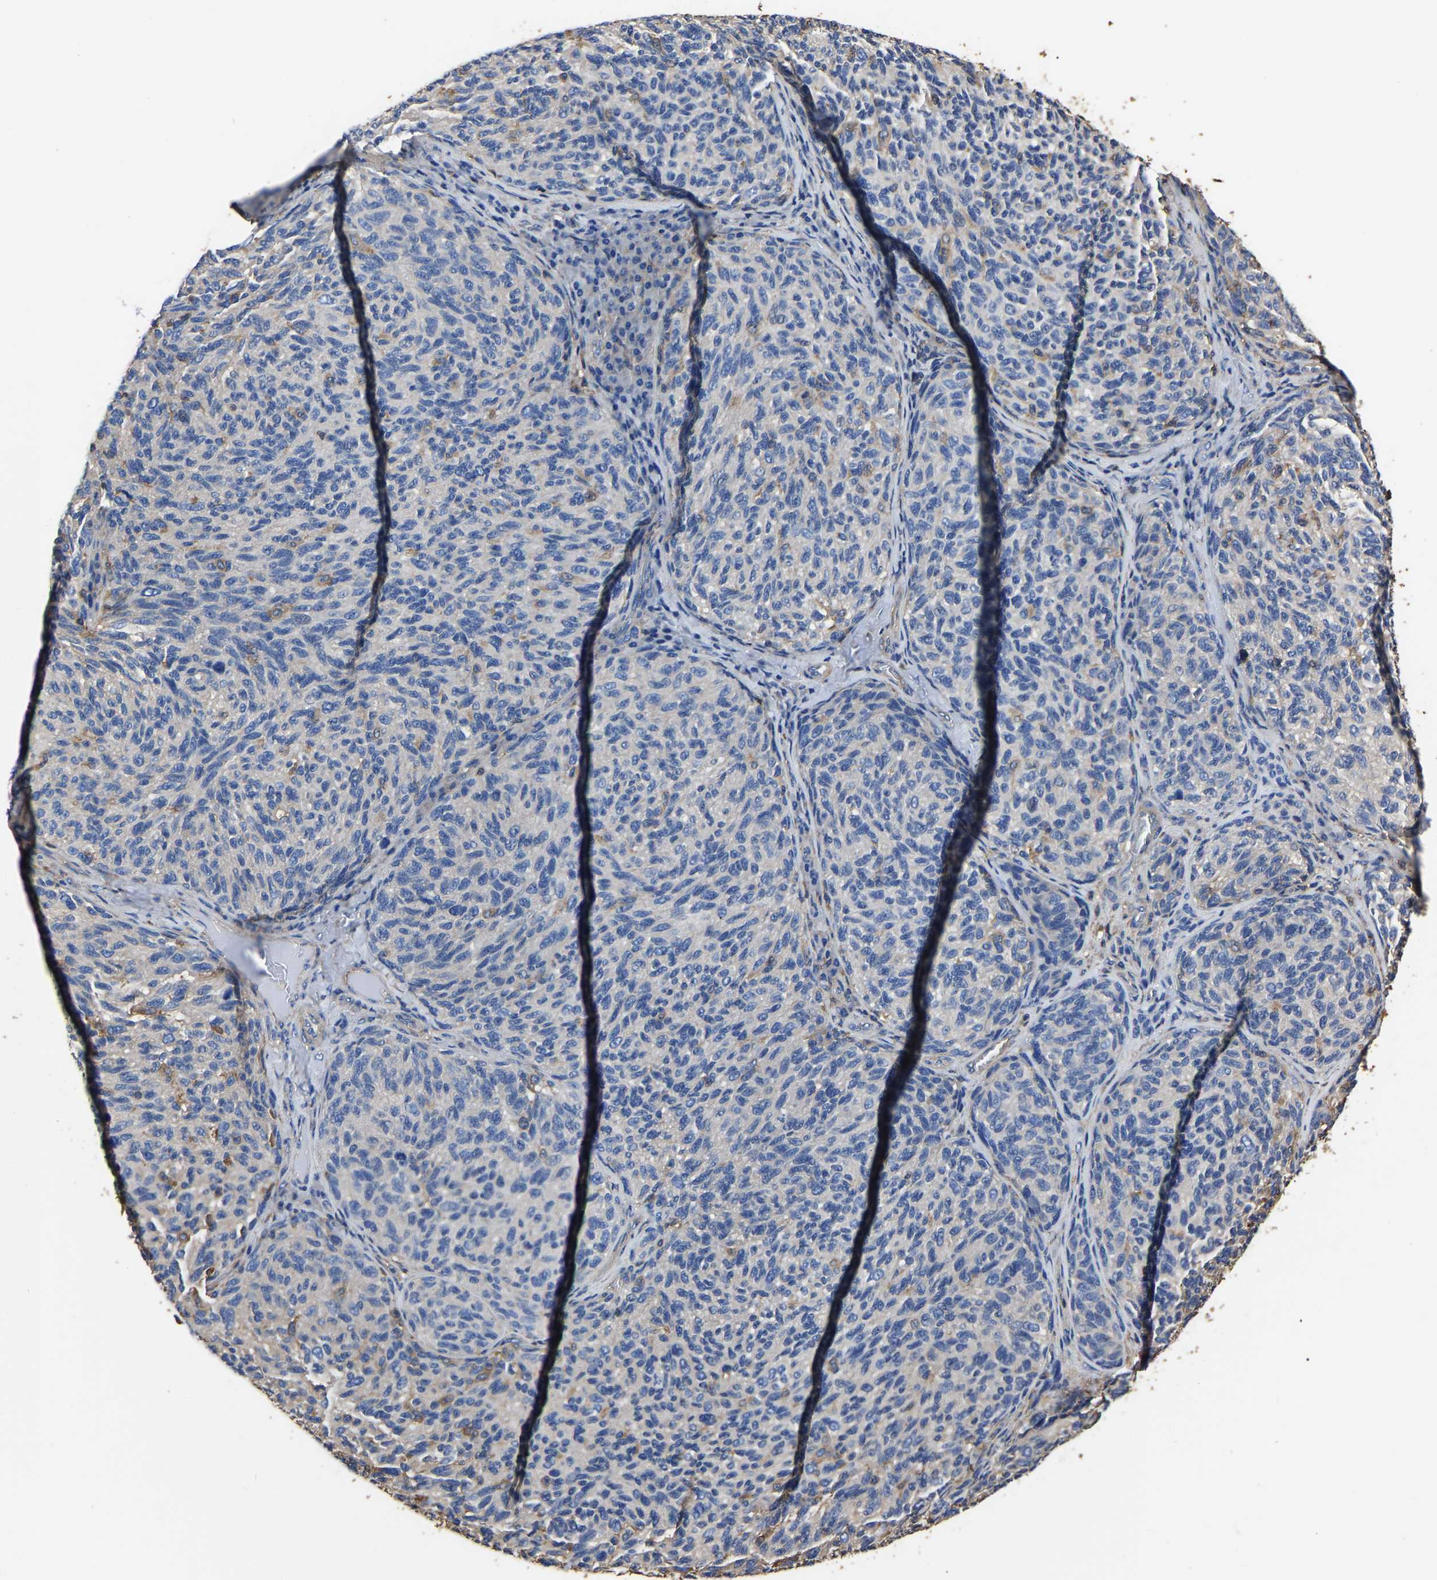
{"staining": {"intensity": "negative", "quantity": "none", "location": "none"}, "tissue": "melanoma", "cell_type": "Tumor cells", "image_type": "cancer", "snomed": [{"axis": "morphology", "description": "Malignant melanoma, NOS"}, {"axis": "topography", "description": "Skin"}], "caption": "Tumor cells are negative for protein expression in human melanoma. The staining is performed using DAB brown chromogen with nuclei counter-stained in using hematoxylin.", "gene": "ARMT1", "patient": {"sex": "female", "age": 73}}